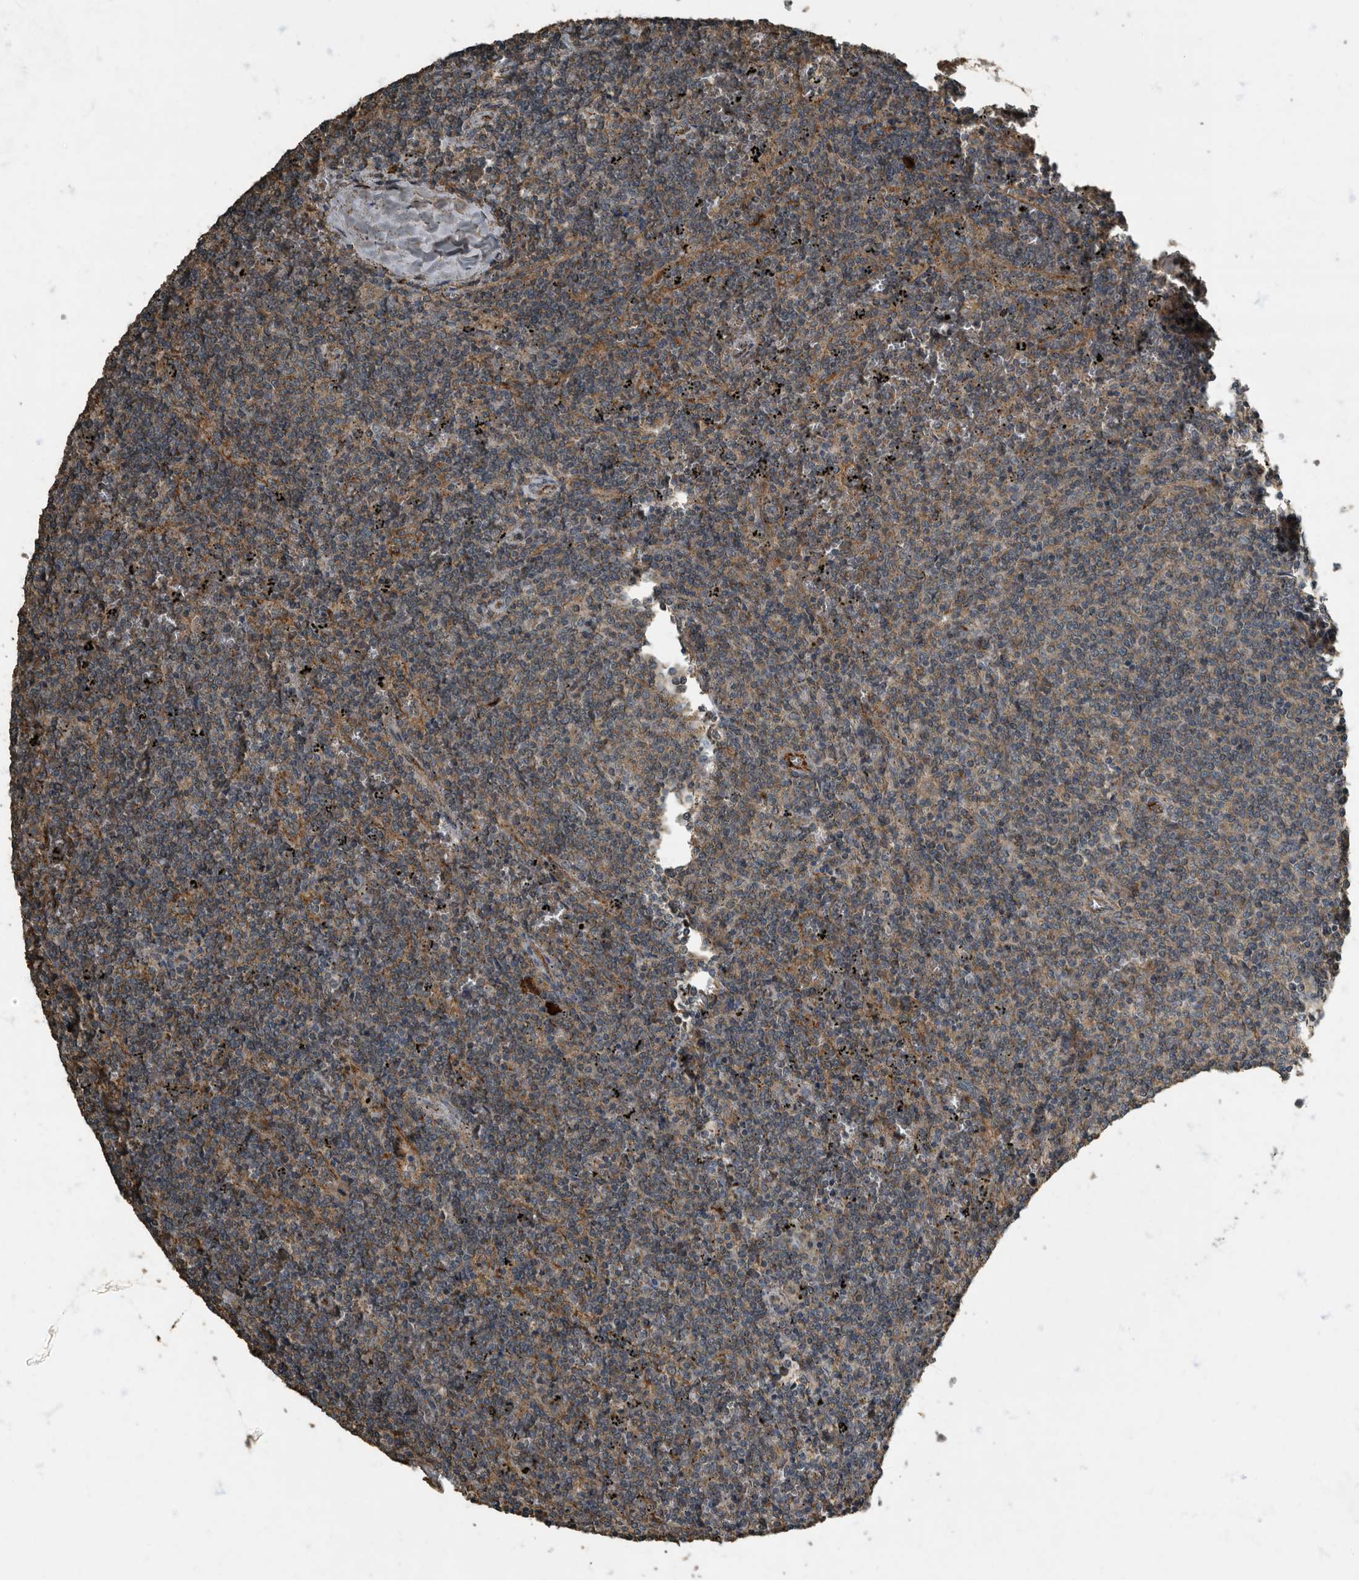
{"staining": {"intensity": "weak", "quantity": "25%-75%", "location": "cytoplasmic/membranous"}, "tissue": "lymphoma", "cell_type": "Tumor cells", "image_type": "cancer", "snomed": [{"axis": "morphology", "description": "Malignant lymphoma, non-Hodgkin's type, Low grade"}, {"axis": "topography", "description": "Spleen"}], "caption": "Lymphoma stained with DAB immunohistochemistry demonstrates low levels of weak cytoplasmic/membranous positivity in approximately 25%-75% of tumor cells. (DAB IHC with brightfield microscopy, high magnification).", "gene": "IL15RA", "patient": {"sex": "female", "age": 50}}